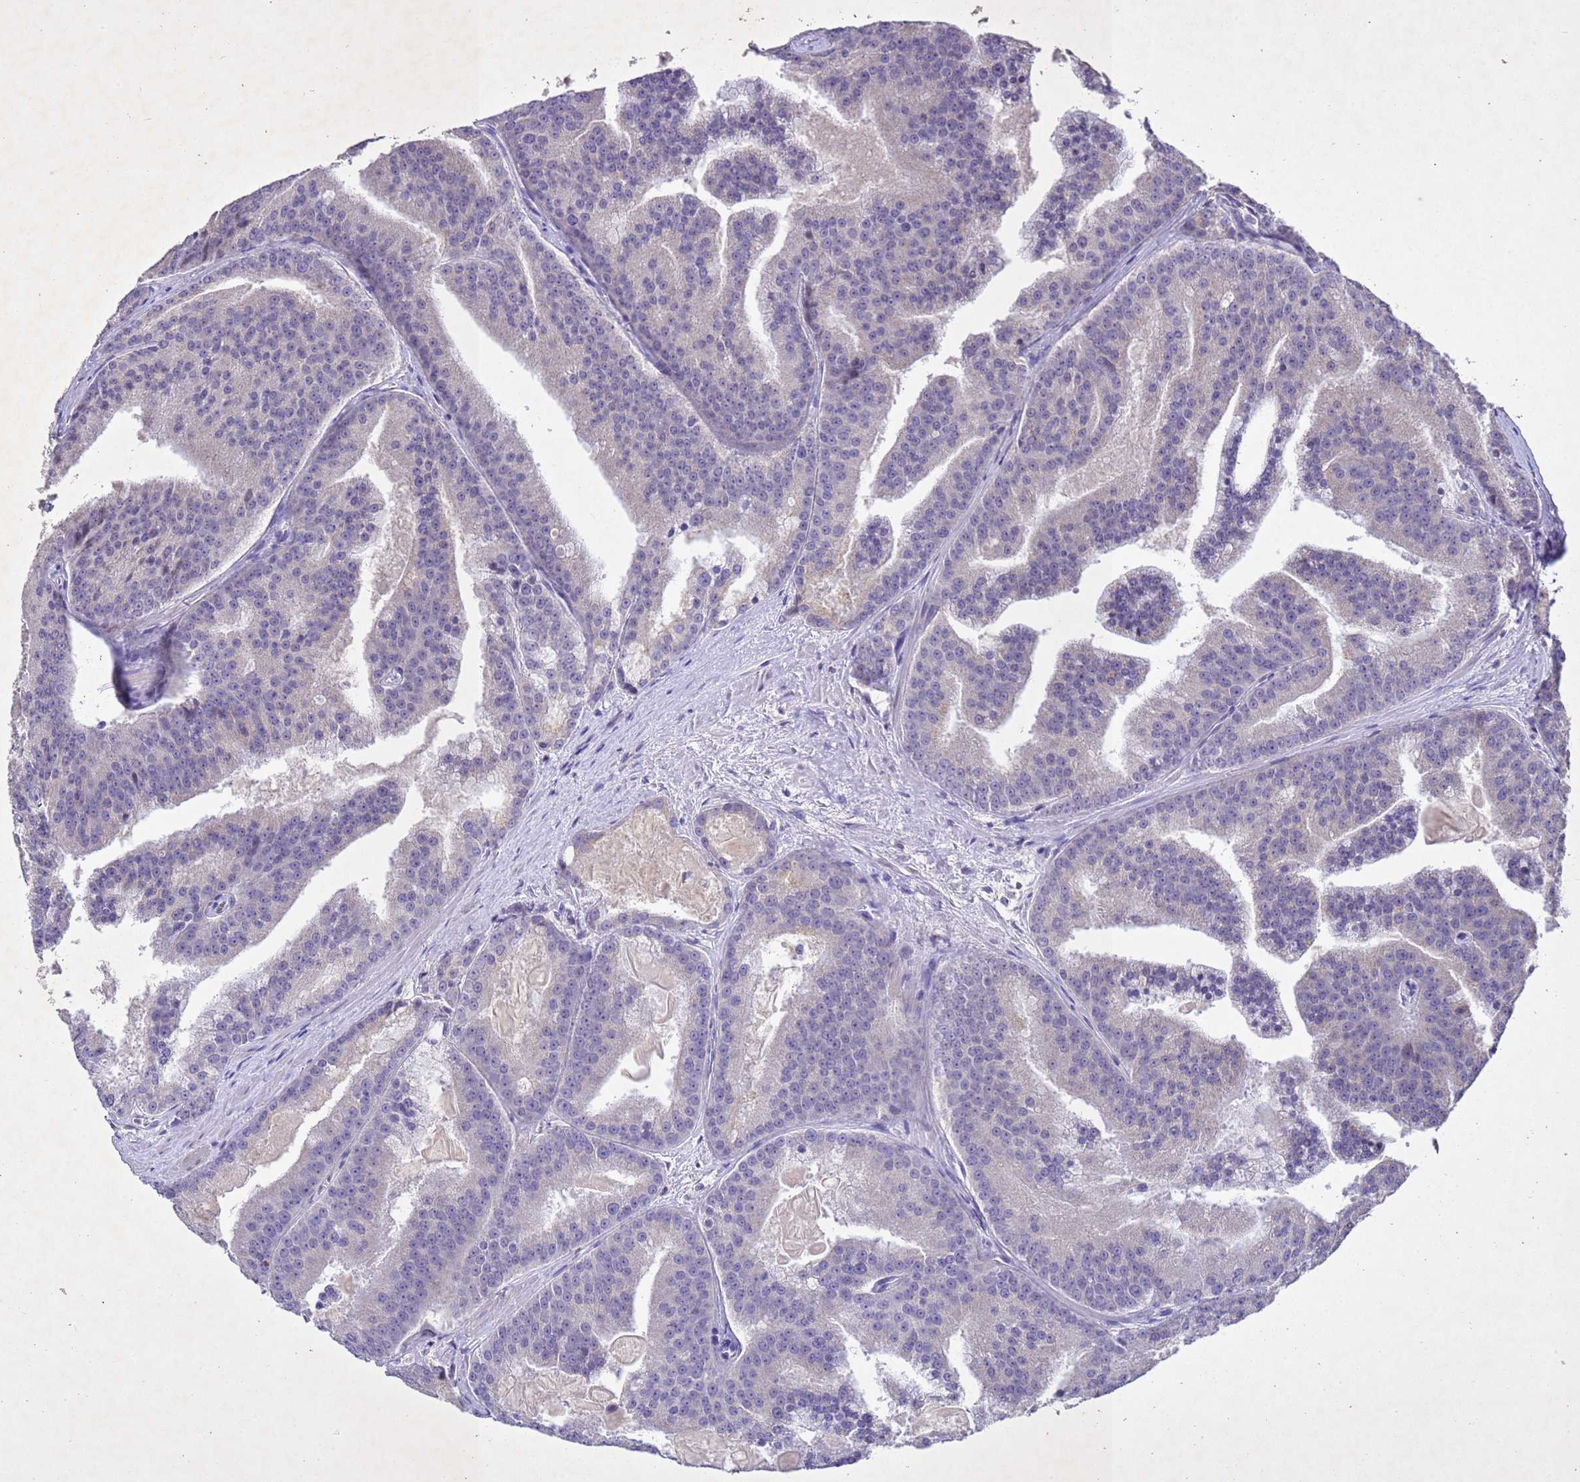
{"staining": {"intensity": "negative", "quantity": "none", "location": "none"}, "tissue": "prostate cancer", "cell_type": "Tumor cells", "image_type": "cancer", "snomed": [{"axis": "morphology", "description": "Adenocarcinoma, High grade"}, {"axis": "topography", "description": "Prostate"}], "caption": "Prostate cancer (adenocarcinoma (high-grade)) stained for a protein using IHC demonstrates no expression tumor cells.", "gene": "NLRP11", "patient": {"sex": "male", "age": 61}}